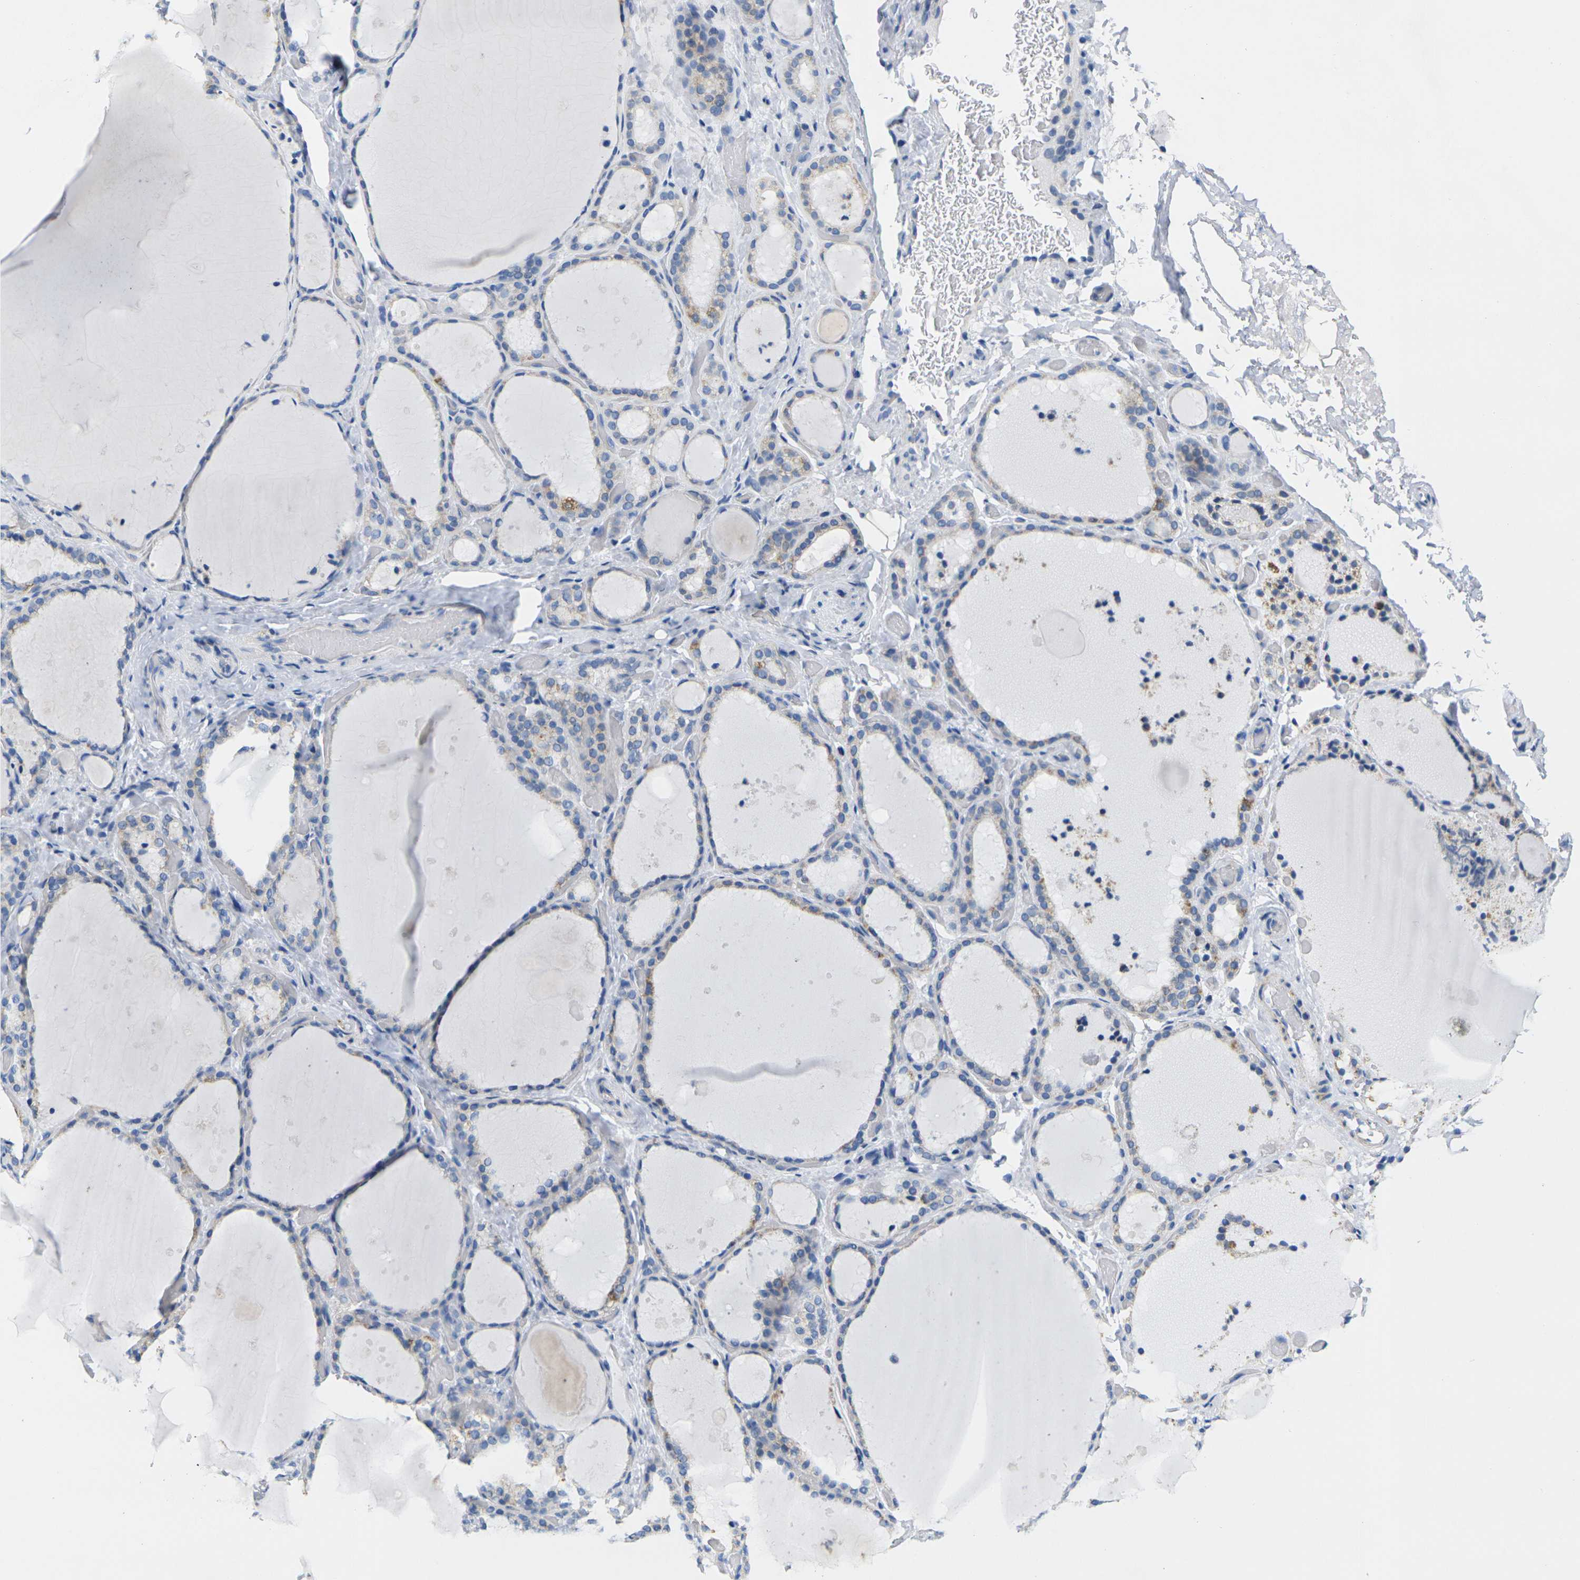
{"staining": {"intensity": "moderate", "quantity": "<25%", "location": "cytoplasmic/membranous"}, "tissue": "thyroid gland", "cell_type": "Glandular cells", "image_type": "normal", "snomed": [{"axis": "morphology", "description": "Normal tissue, NOS"}, {"axis": "topography", "description": "Thyroid gland"}], "caption": "Immunohistochemical staining of benign thyroid gland exhibits low levels of moderate cytoplasmic/membranous positivity in about <25% of glandular cells.", "gene": "TMEM204", "patient": {"sex": "female", "age": 44}}